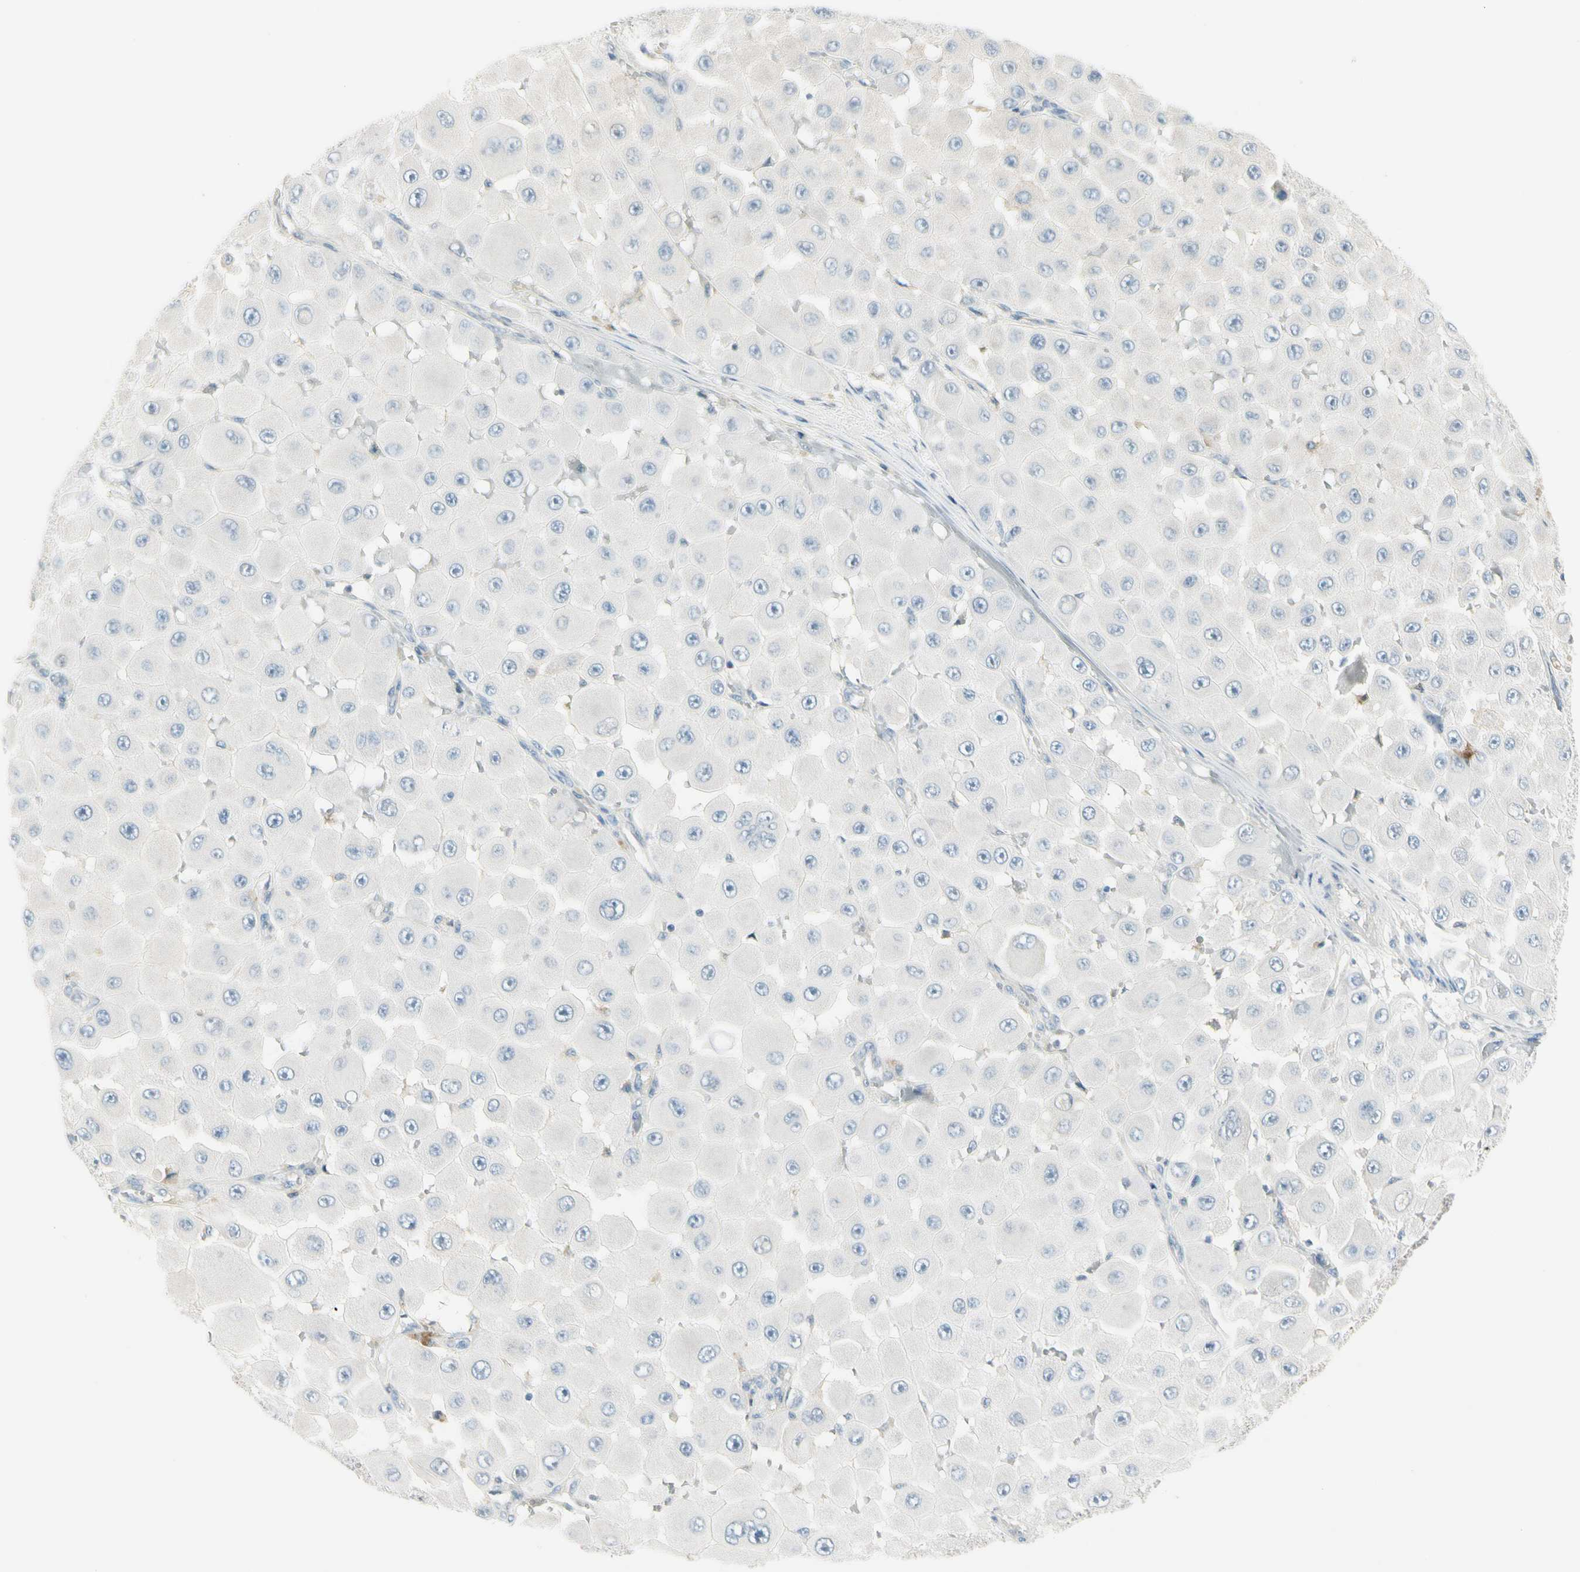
{"staining": {"intensity": "negative", "quantity": "none", "location": "none"}, "tissue": "melanoma", "cell_type": "Tumor cells", "image_type": "cancer", "snomed": [{"axis": "morphology", "description": "Malignant melanoma, NOS"}, {"axis": "topography", "description": "Skin"}], "caption": "Human melanoma stained for a protein using immunohistochemistry (IHC) demonstrates no staining in tumor cells.", "gene": "CYP2E1", "patient": {"sex": "female", "age": 81}}